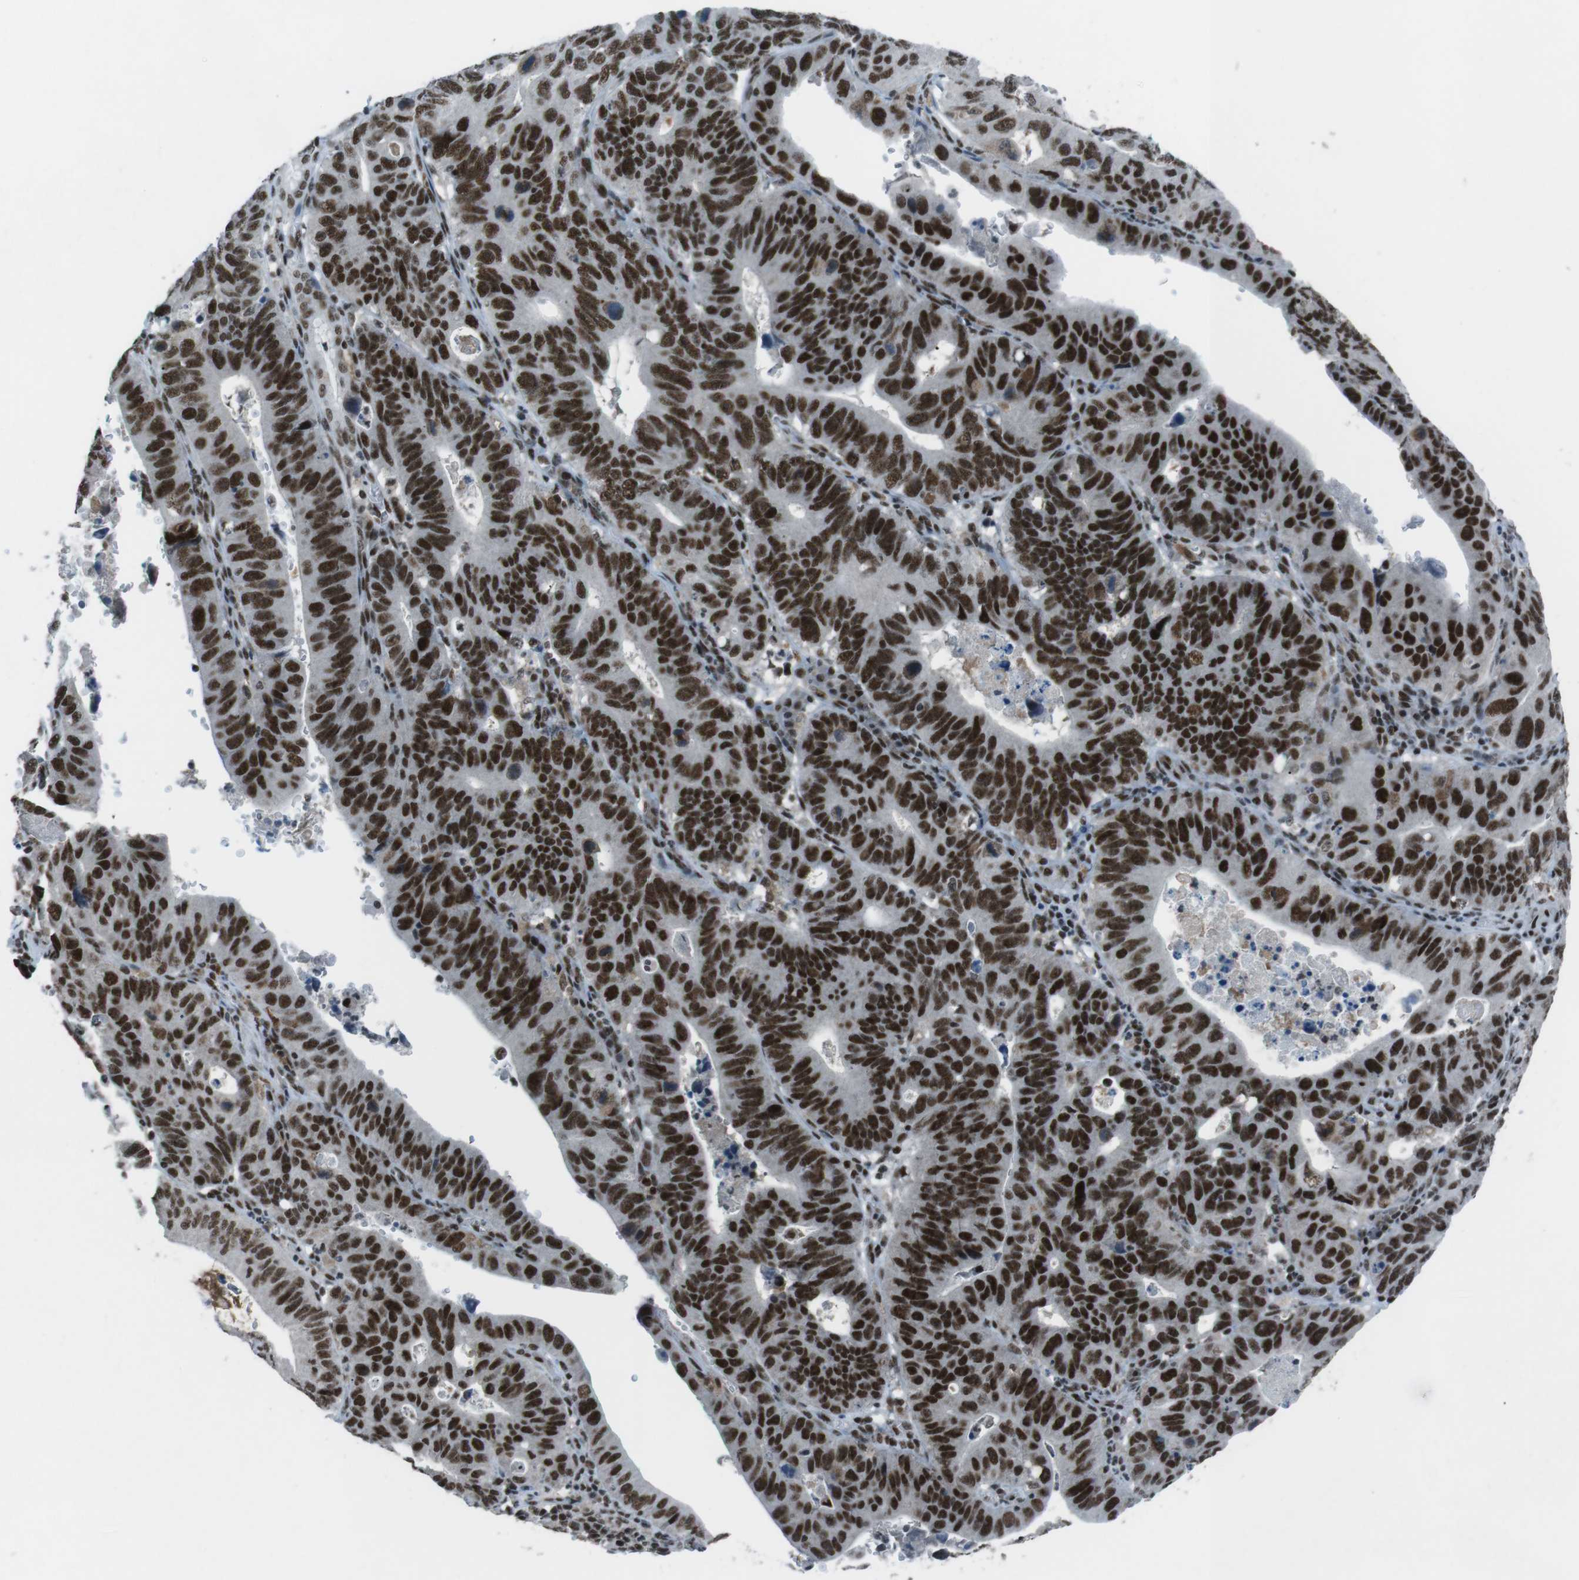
{"staining": {"intensity": "strong", "quantity": ">75%", "location": "nuclear"}, "tissue": "stomach cancer", "cell_type": "Tumor cells", "image_type": "cancer", "snomed": [{"axis": "morphology", "description": "Adenocarcinoma, NOS"}, {"axis": "topography", "description": "Stomach"}], "caption": "The image displays immunohistochemical staining of stomach adenocarcinoma. There is strong nuclear positivity is identified in about >75% of tumor cells. (Stains: DAB in brown, nuclei in blue, Microscopy: brightfield microscopy at high magnification).", "gene": "TAF1", "patient": {"sex": "male", "age": 59}}